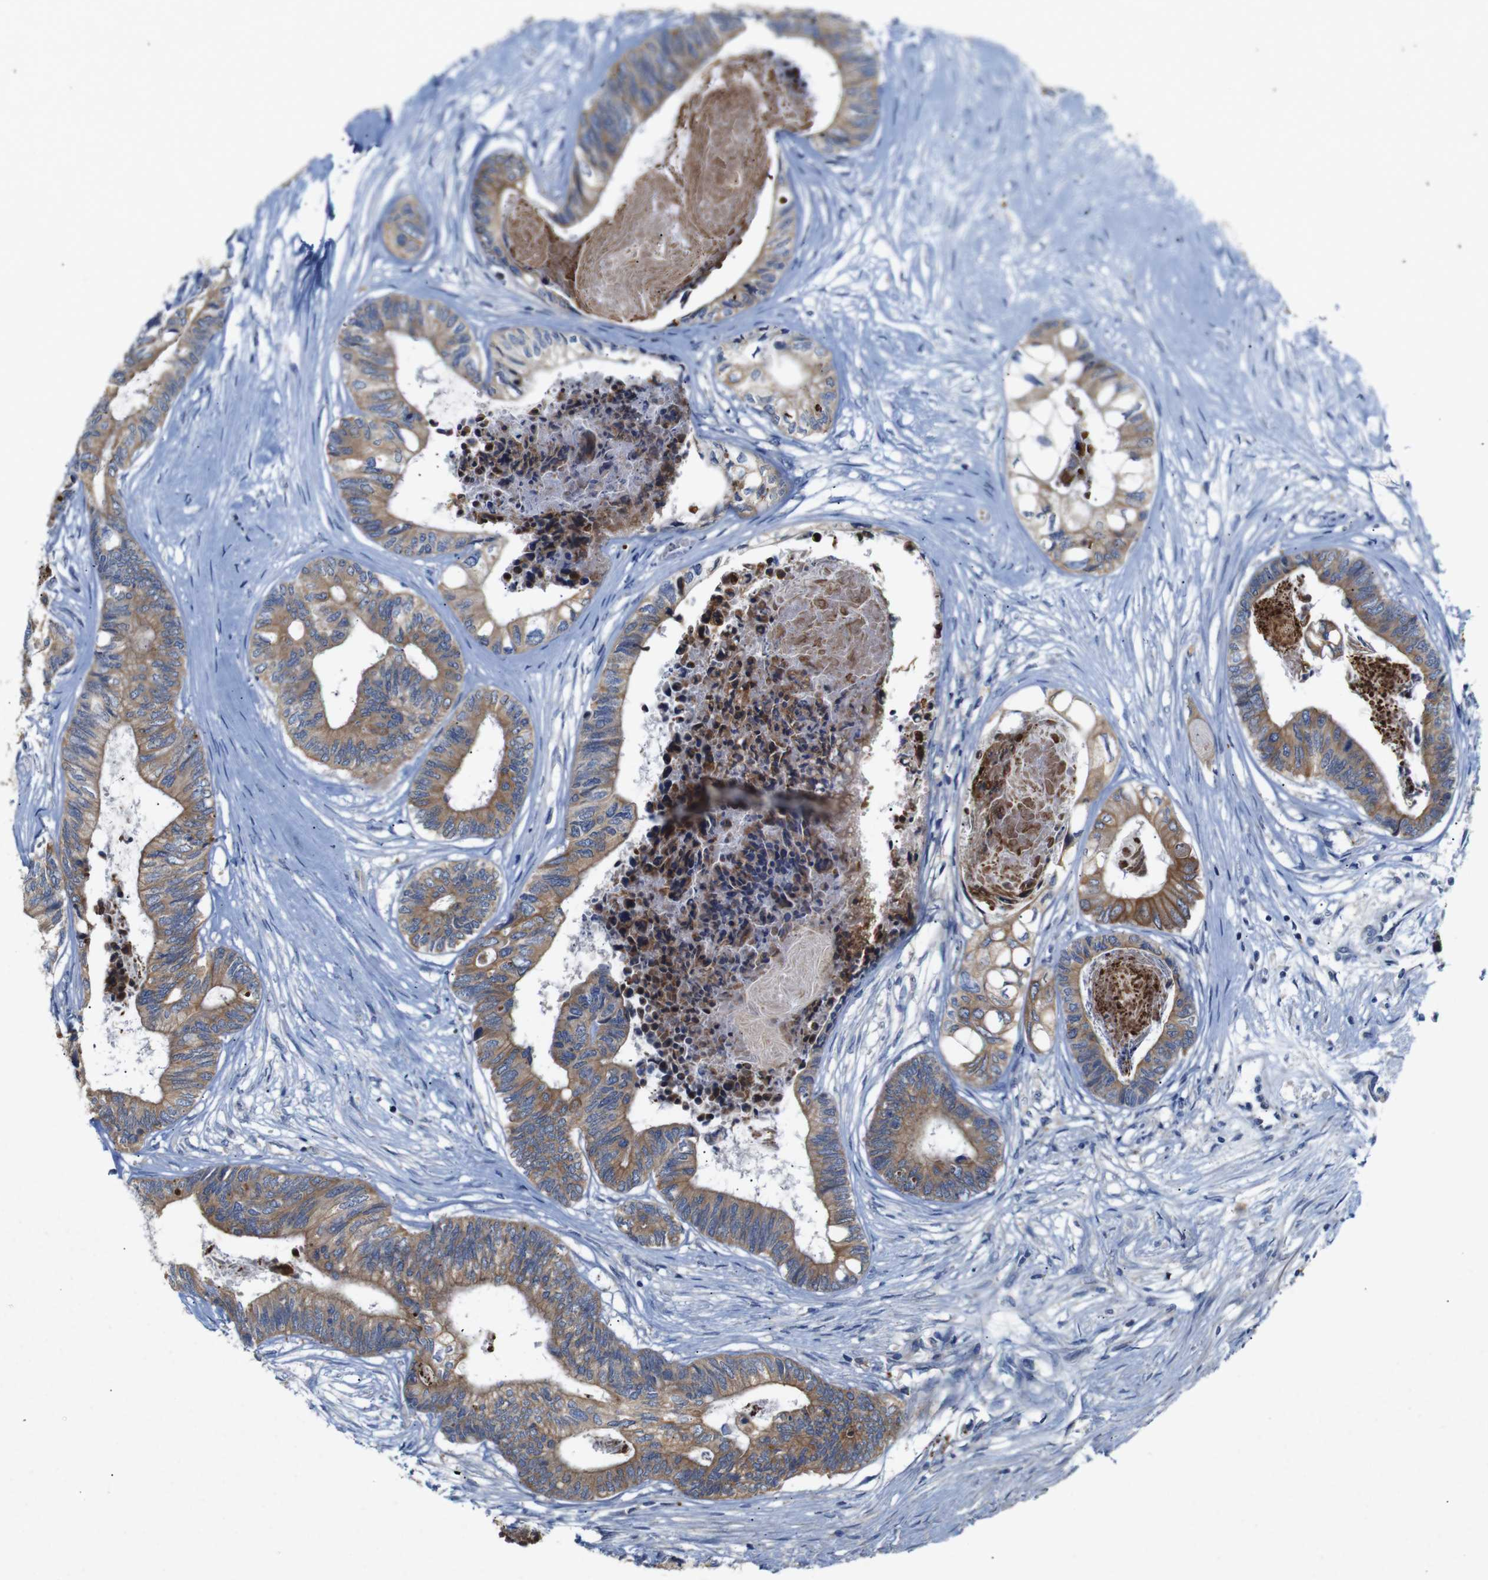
{"staining": {"intensity": "moderate", "quantity": ">75%", "location": "cytoplasmic/membranous"}, "tissue": "colorectal cancer", "cell_type": "Tumor cells", "image_type": "cancer", "snomed": [{"axis": "morphology", "description": "Adenocarcinoma, NOS"}, {"axis": "topography", "description": "Rectum"}], "caption": "DAB (3,3'-diaminobenzidine) immunohistochemical staining of human colorectal cancer (adenocarcinoma) demonstrates moderate cytoplasmic/membranous protein staining in about >75% of tumor cells.", "gene": "ALOX15", "patient": {"sex": "male", "age": 63}}